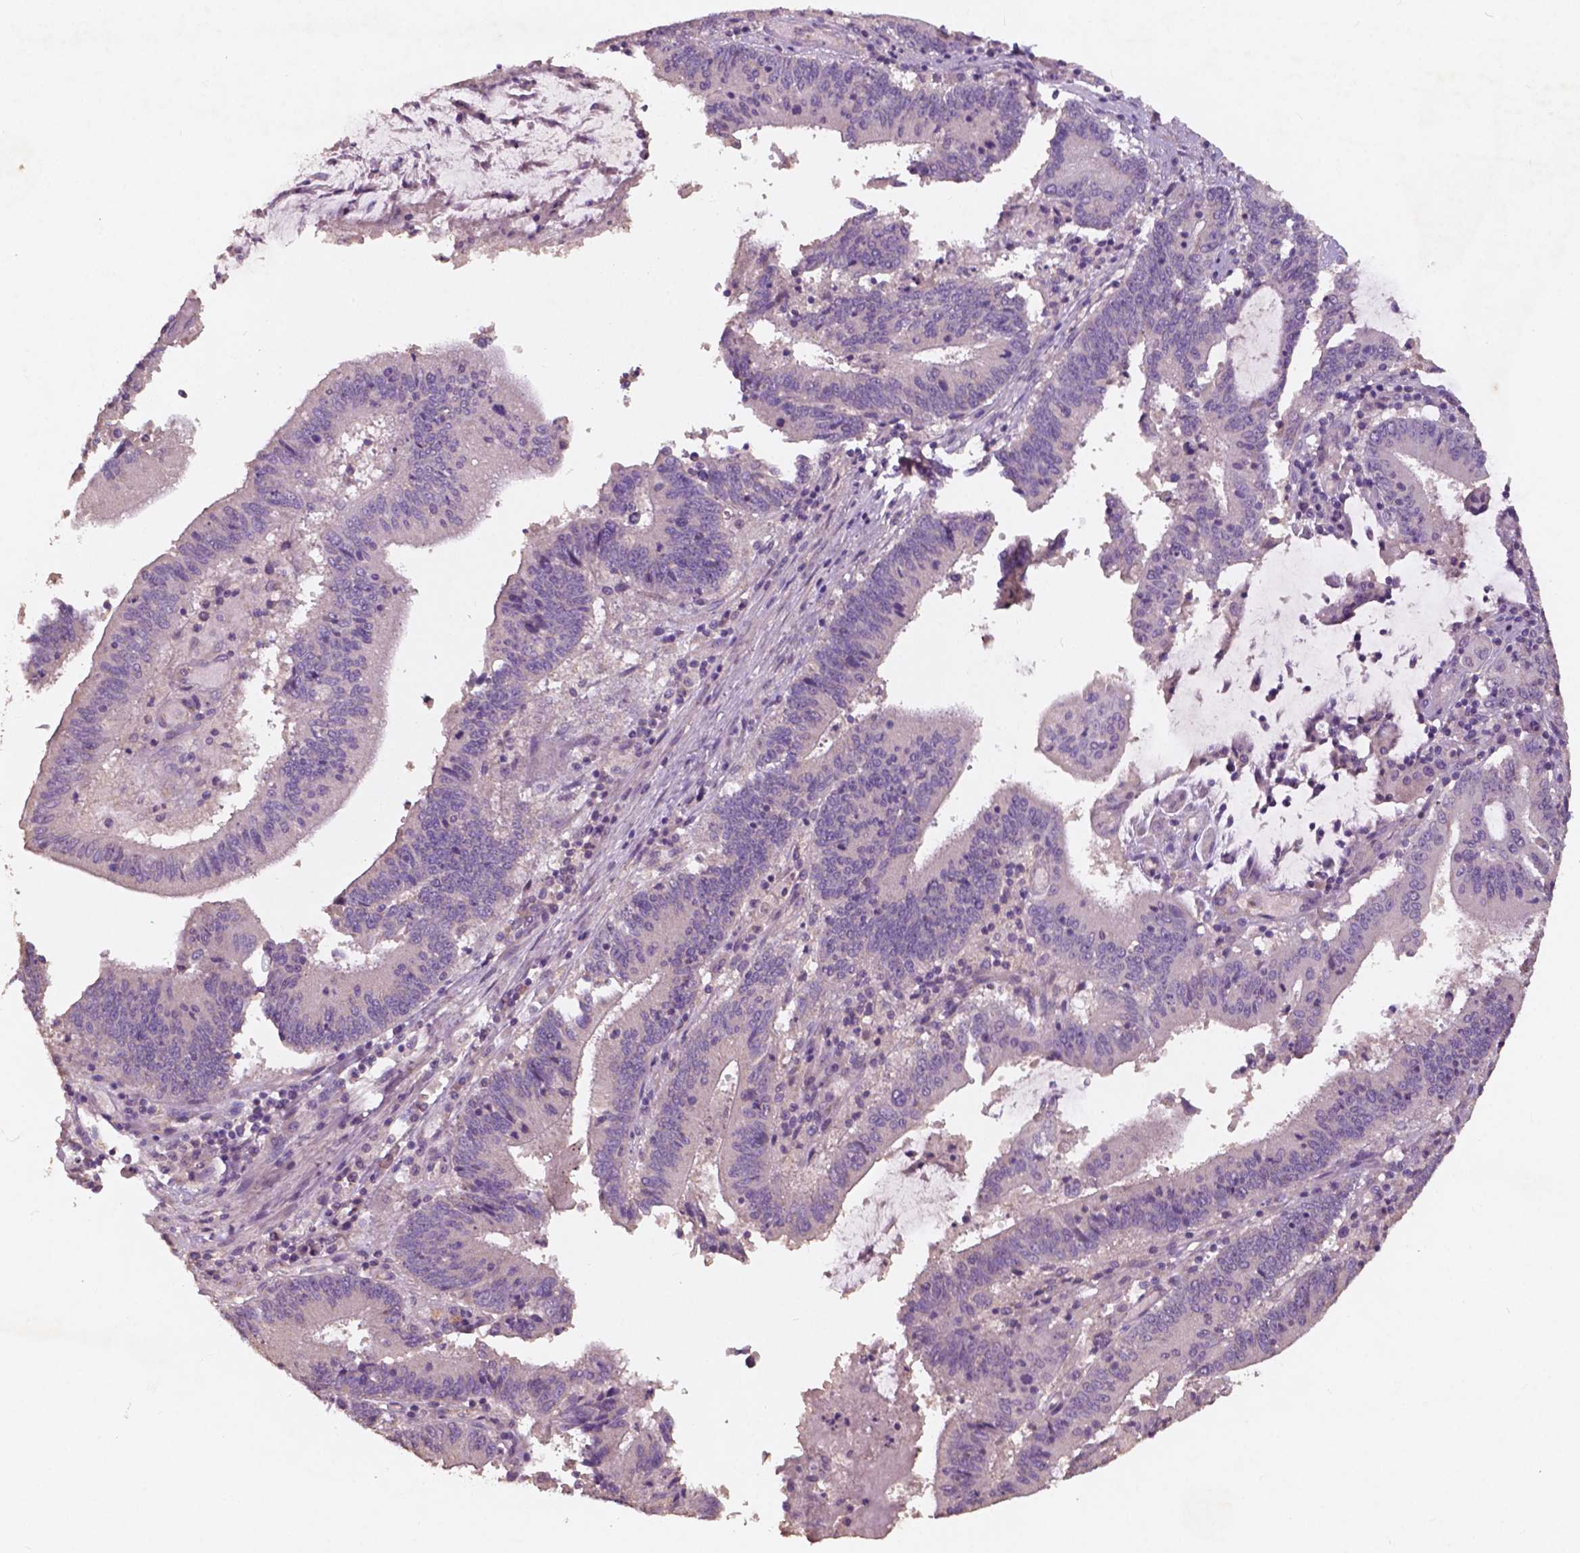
{"staining": {"intensity": "negative", "quantity": "none", "location": "none"}, "tissue": "stomach cancer", "cell_type": "Tumor cells", "image_type": "cancer", "snomed": [{"axis": "morphology", "description": "Adenocarcinoma, NOS"}, {"axis": "topography", "description": "Stomach, upper"}], "caption": "High power microscopy micrograph of an immunohistochemistry photomicrograph of stomach adenocarcinoma, revealing no significant positivity in tumor cells.", "gene": "CHPT1", "patient": {"sex": "male", "age": 68}}